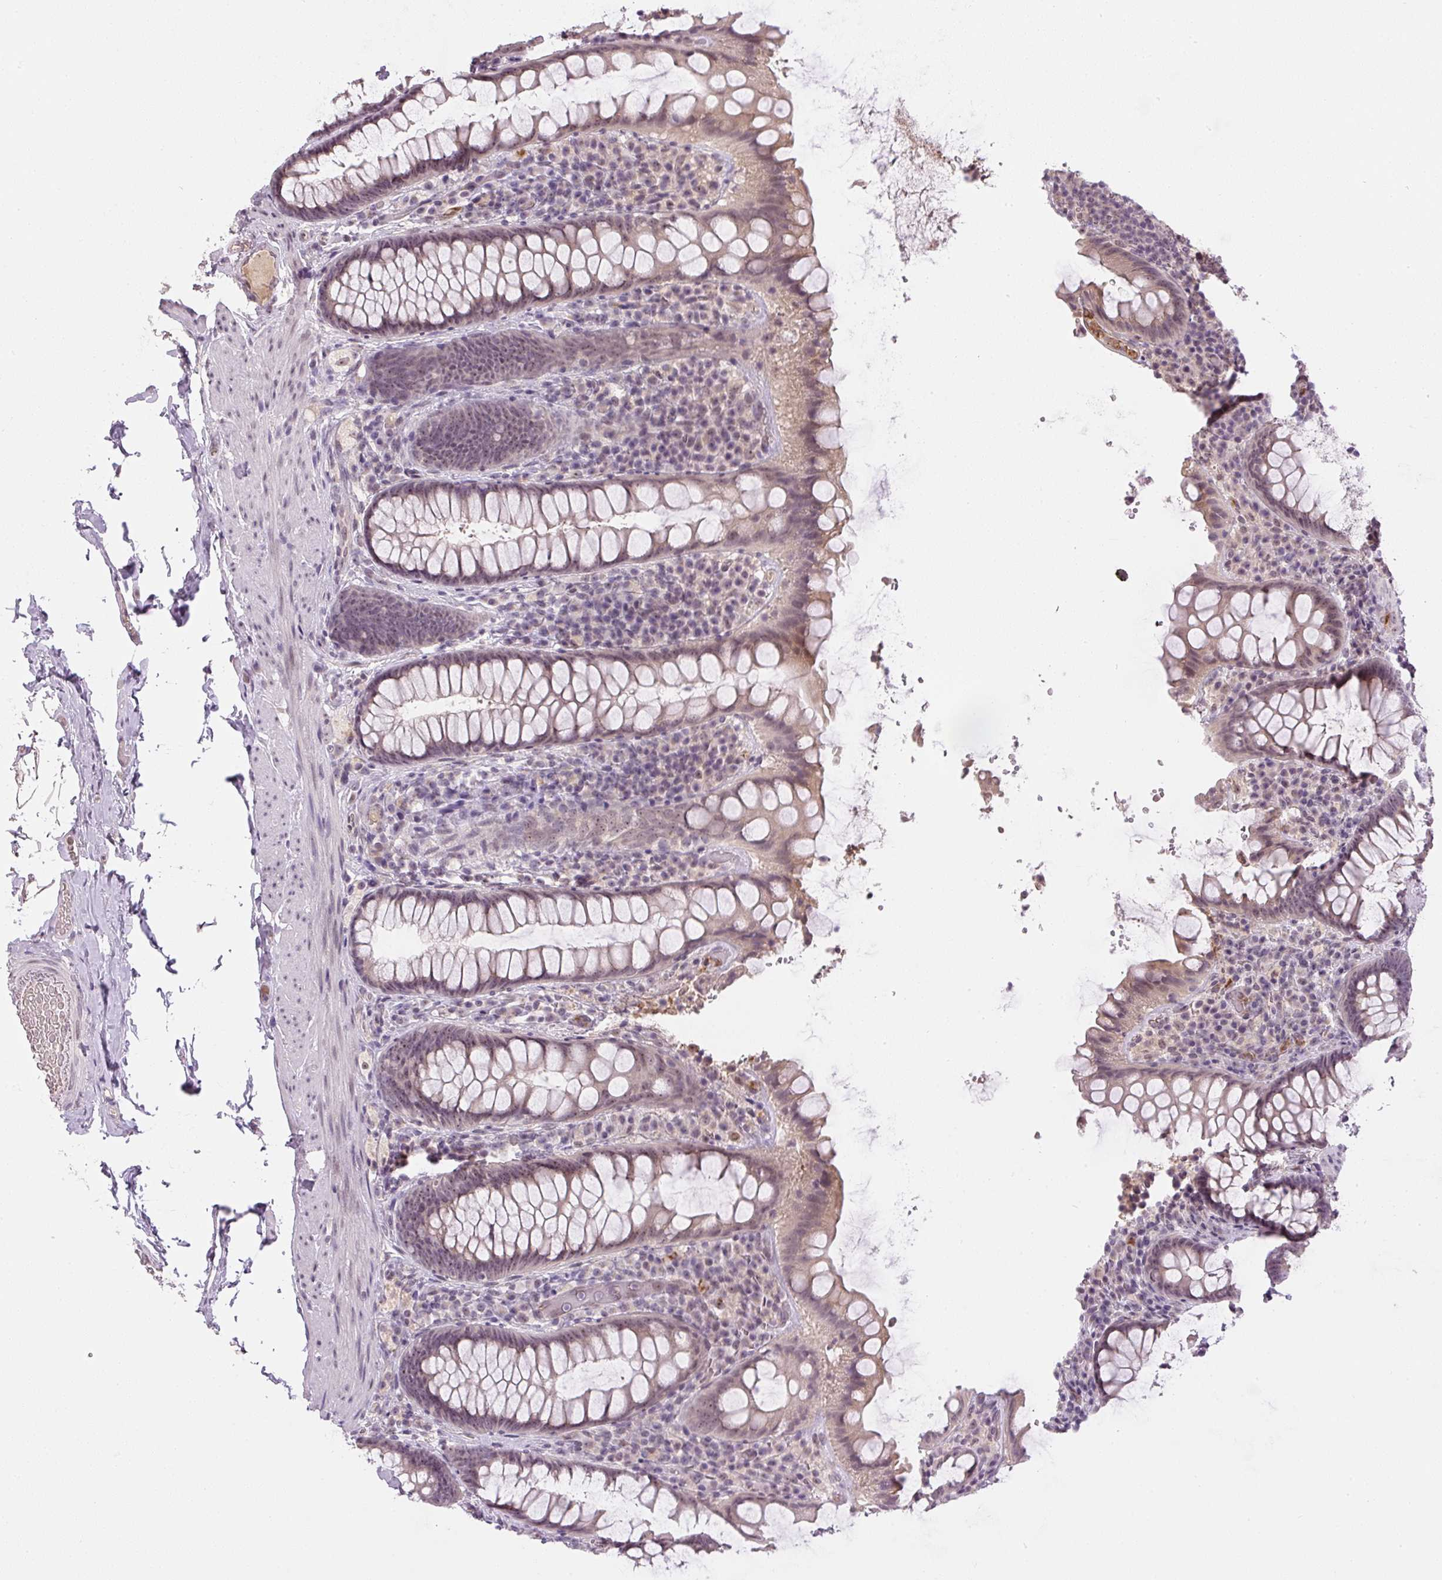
{"staining": {"intensity": "weak", "quantity": "25%-75%", "location": "cytoplasmic/membranous,nuclear"}, "tissue": "rectum", "cell_type": "Glandular cells", "image_type": "normal", "snomed": [{"axis": "morphology", "description": "Normal tissue, NOS"}, {"axis": "topography", "description": "Rectum"}], "caption": "Immunohistochemical staining of unremarkable human rectum exhibits 25%-75% levels of weak cytoplasmic/membranous,nuclear protein positivity in about 25%-75% of glandular cells. The protein is stained brown, and the nuclei are stained in blue (DAB (3,3'-diaminobenzidine) IHC with brightfield microscopy, high magnification).", "gene": "SGF29", "patient": {"sex": "female", "age": 69}}